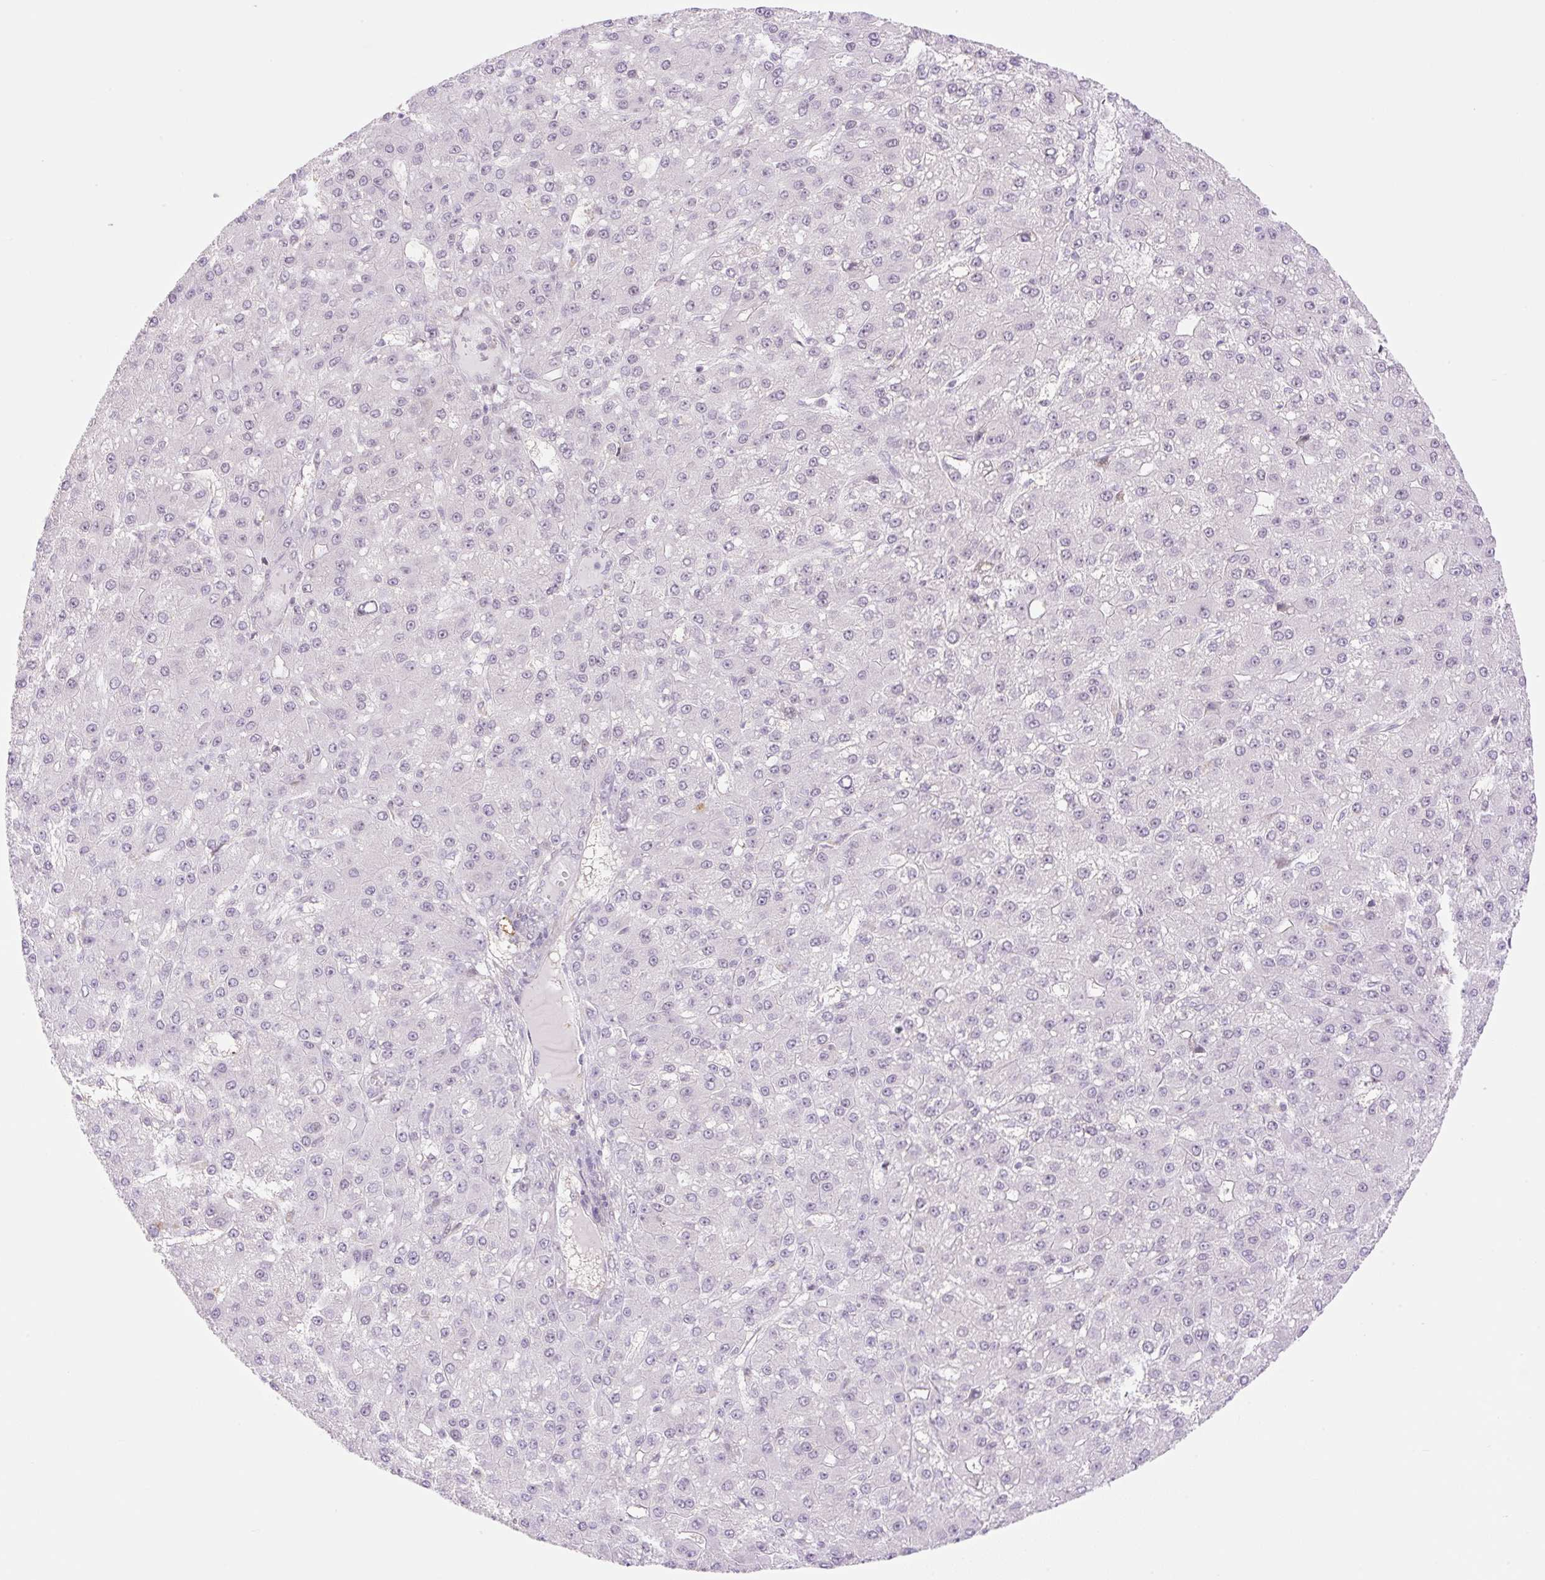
{"staining": {"intensity": "negative", "quantity": "none", "location": "none"}, "tissue": "liver cancer", "cell_type": "Tumor cells", "image_type": "cancer", "snomed": [{"axis": "morphology", "description": "Carcinoma, Hepatocellular, NOS"}, {"axis": "topography", "description": "Liver"}], "caption": "There is no significant positivity in tumor cells of liver cancer (hepatocellular carcinoma).", "gene": "ZFP41", "patient": {"sex": "male", "age": 67}}